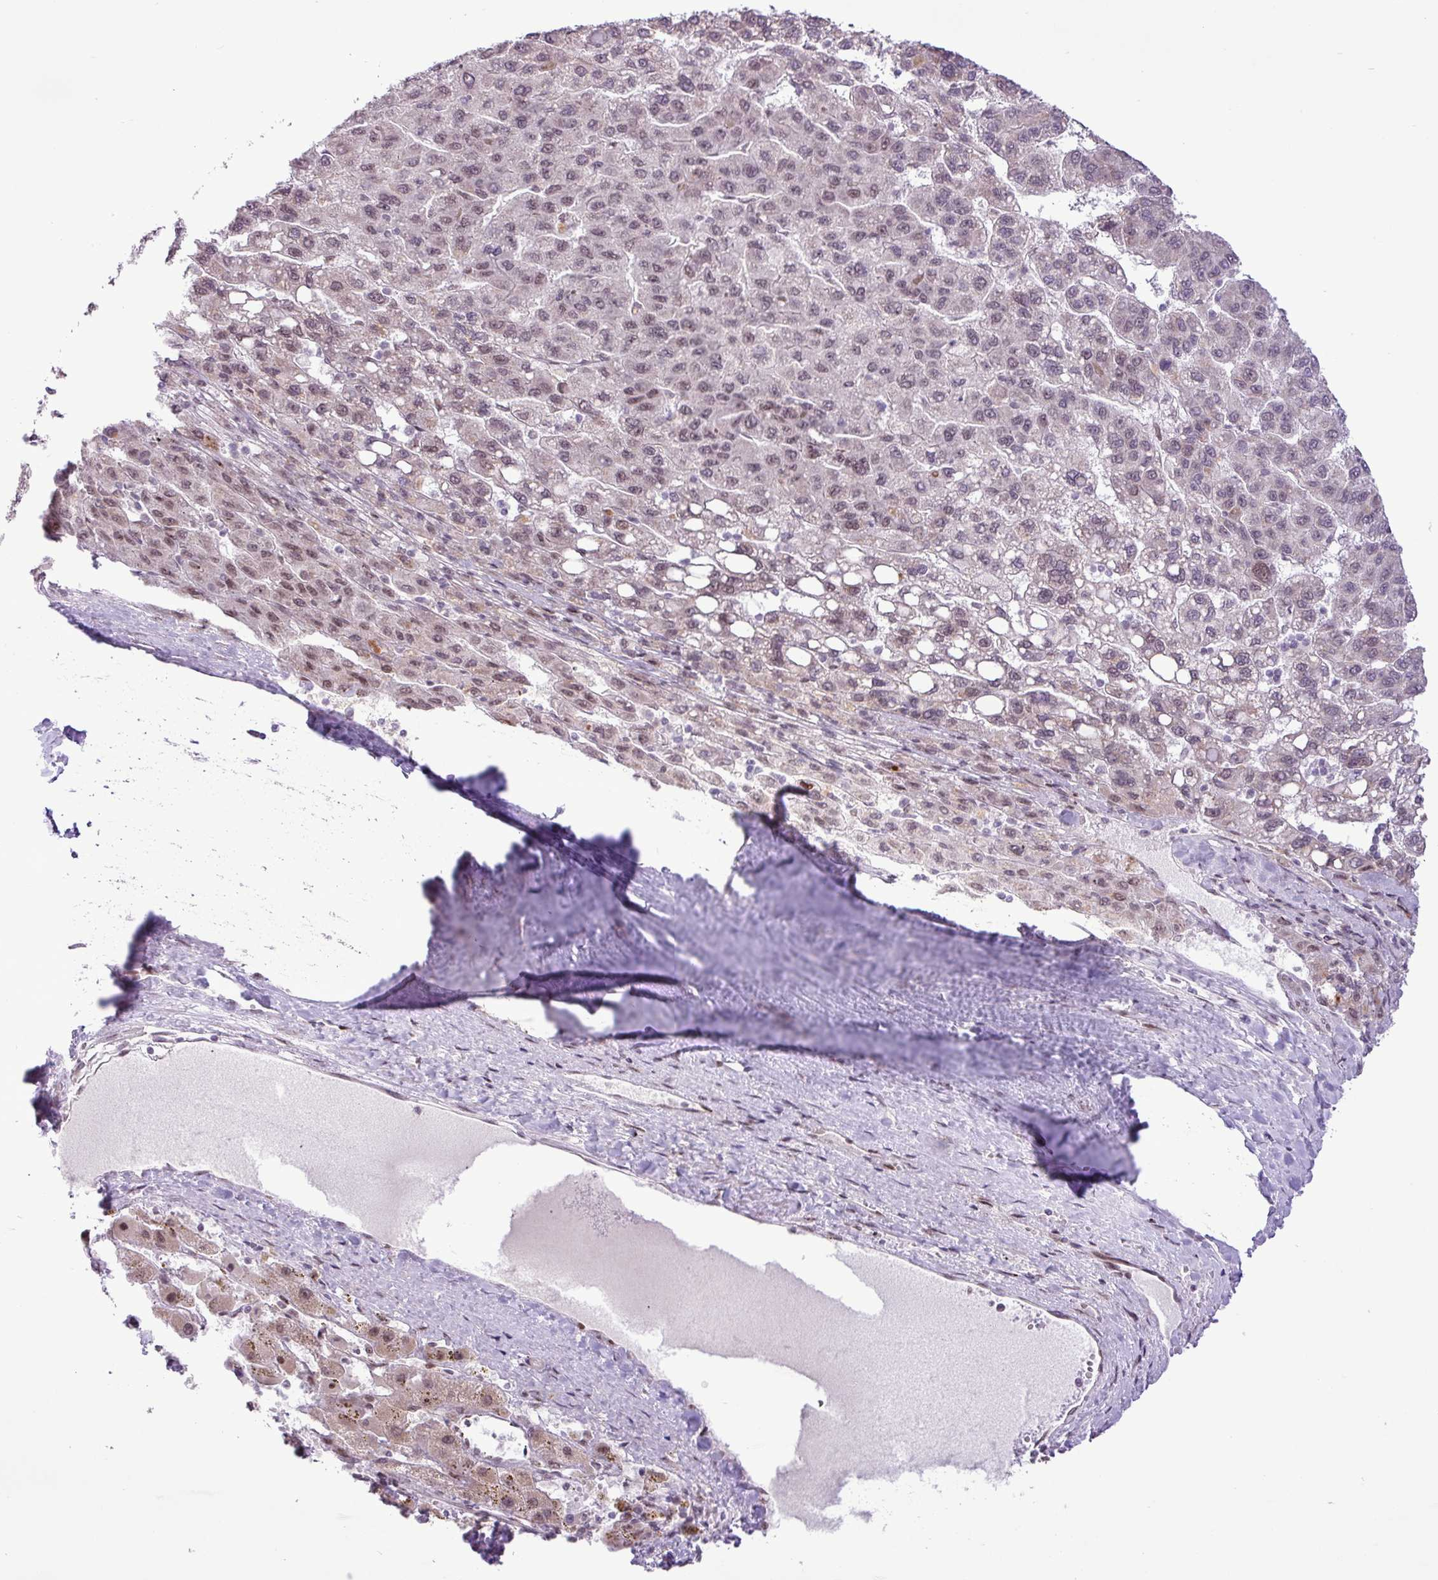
{"staining": {"intensity": "weak", "quantity": "25%-75%", "location": "nuclear"}, "tissue": "liver cancer", "cell_type": "Tumor cells", "image_type": "cancer", "snomed": [{"axis": "morphology", "description": "Carcinoma, Hepatocellular, NOS"}, {"axis": "topography", "description": "Liver"}], "caption": "Immunohistochemistry (IHC) (DAB (3,3'-diaminobenzidine)) staining of liver hepatocellular carcinoma exhibits weak nuclear protein expression in approximately 25%-75% of tumor cells. (Stains: DAB (3,3'-diaminobenzidine) in brown, nuclei in blue, Microscopy: brightfield microscopy at high magnification).", "gene": "ZNF354A", "patient": {"sex": "female", "age": 82}}